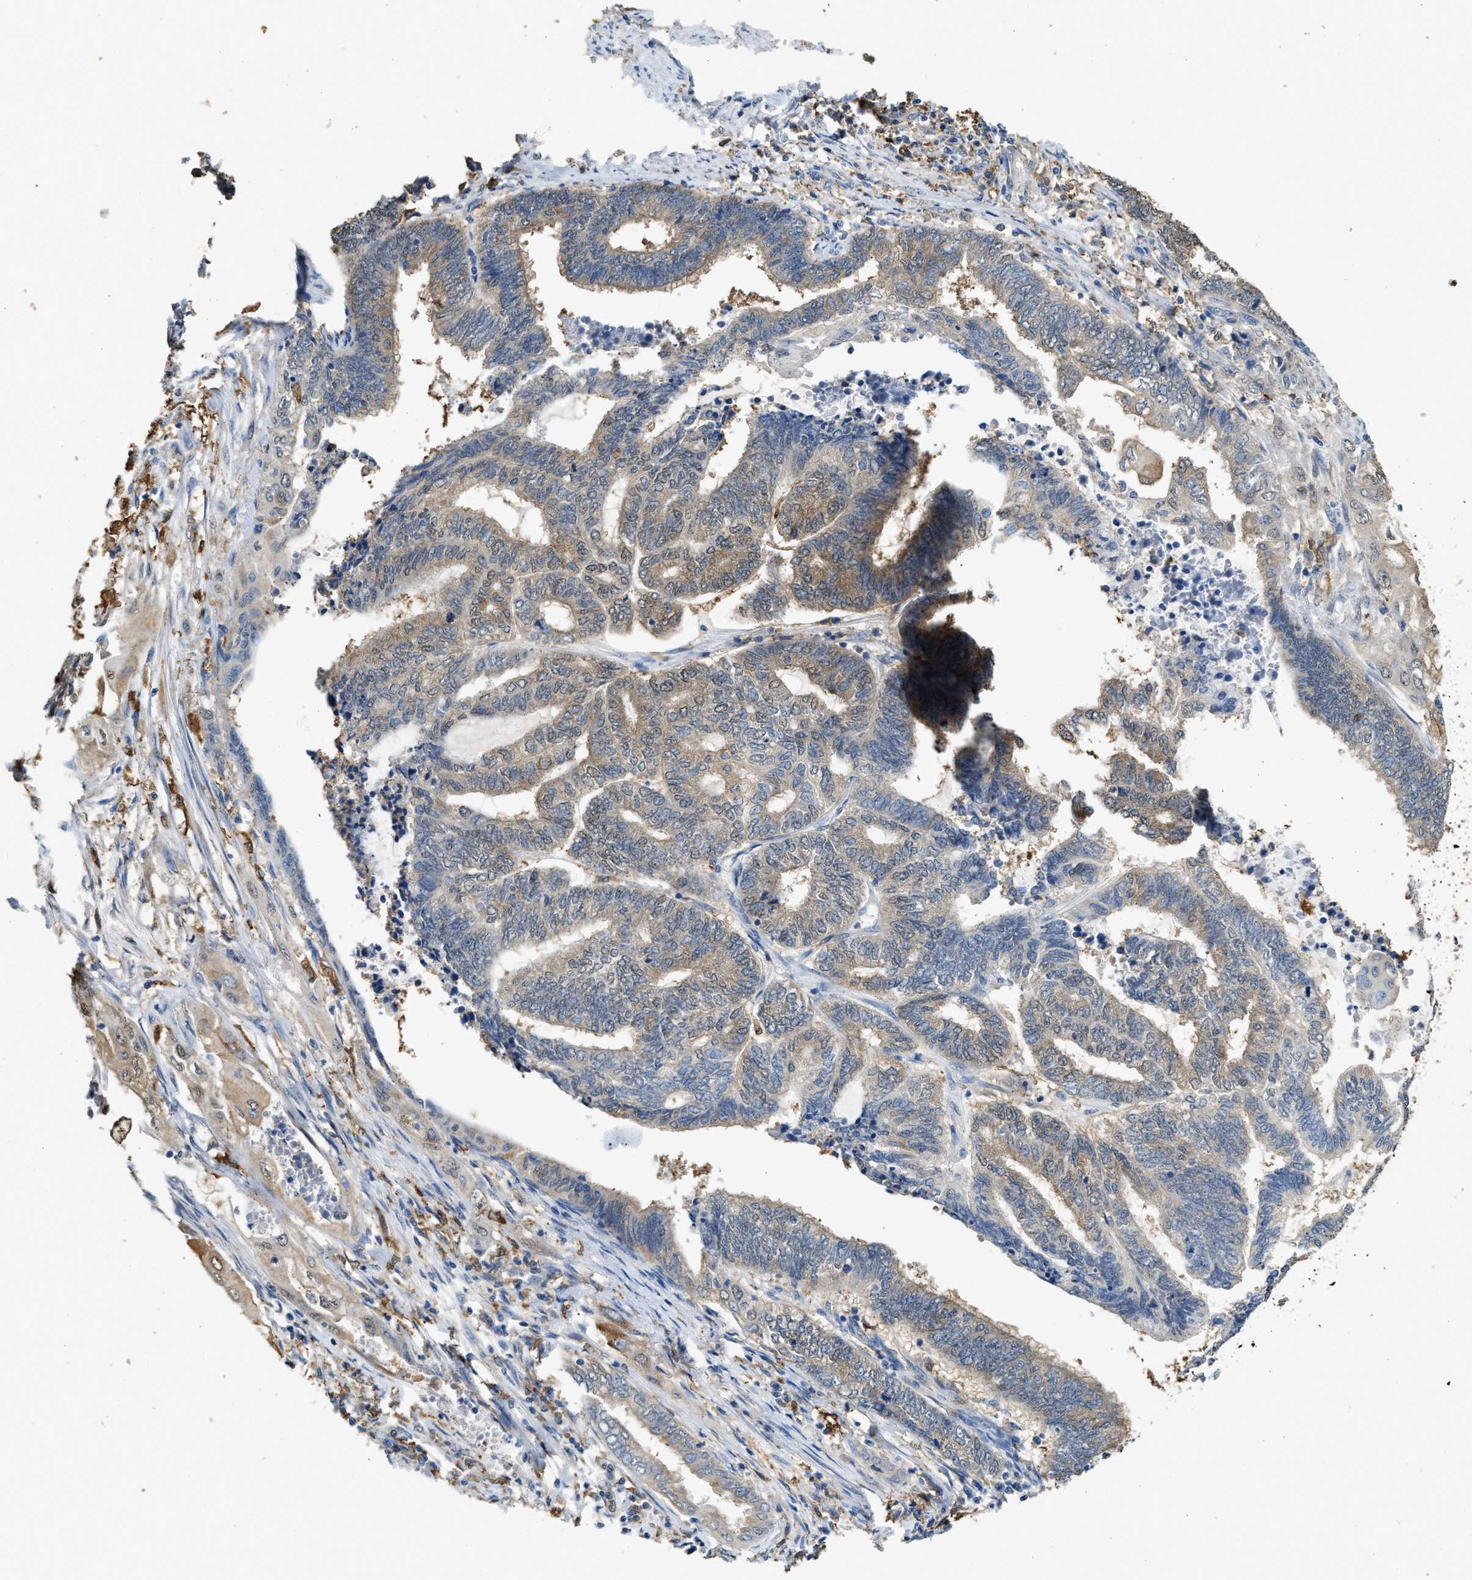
{"staining": {"intensity": "moderate", "quantity": "25%-75%", "location": "cytoplasmic/membranous"}, "tissue": "endometrial cancer", "cell_type": "Tumor cells", "image_type": "cancer", "snomed": [{"axis": "morphology", "description": "Adenocarcinoma, NOS"}, {"axis": "topography", "description": "Uterus"}, {"axis": "topography", "description": "Endometrium"}], "caption": "Adenocarcinoma (endometrial) stained for a protein shows moderate cytoplasmic/membranous positivity in tumor cells.", "gene": "GCN1", "patient": {"sex": "female", "age": 70}}